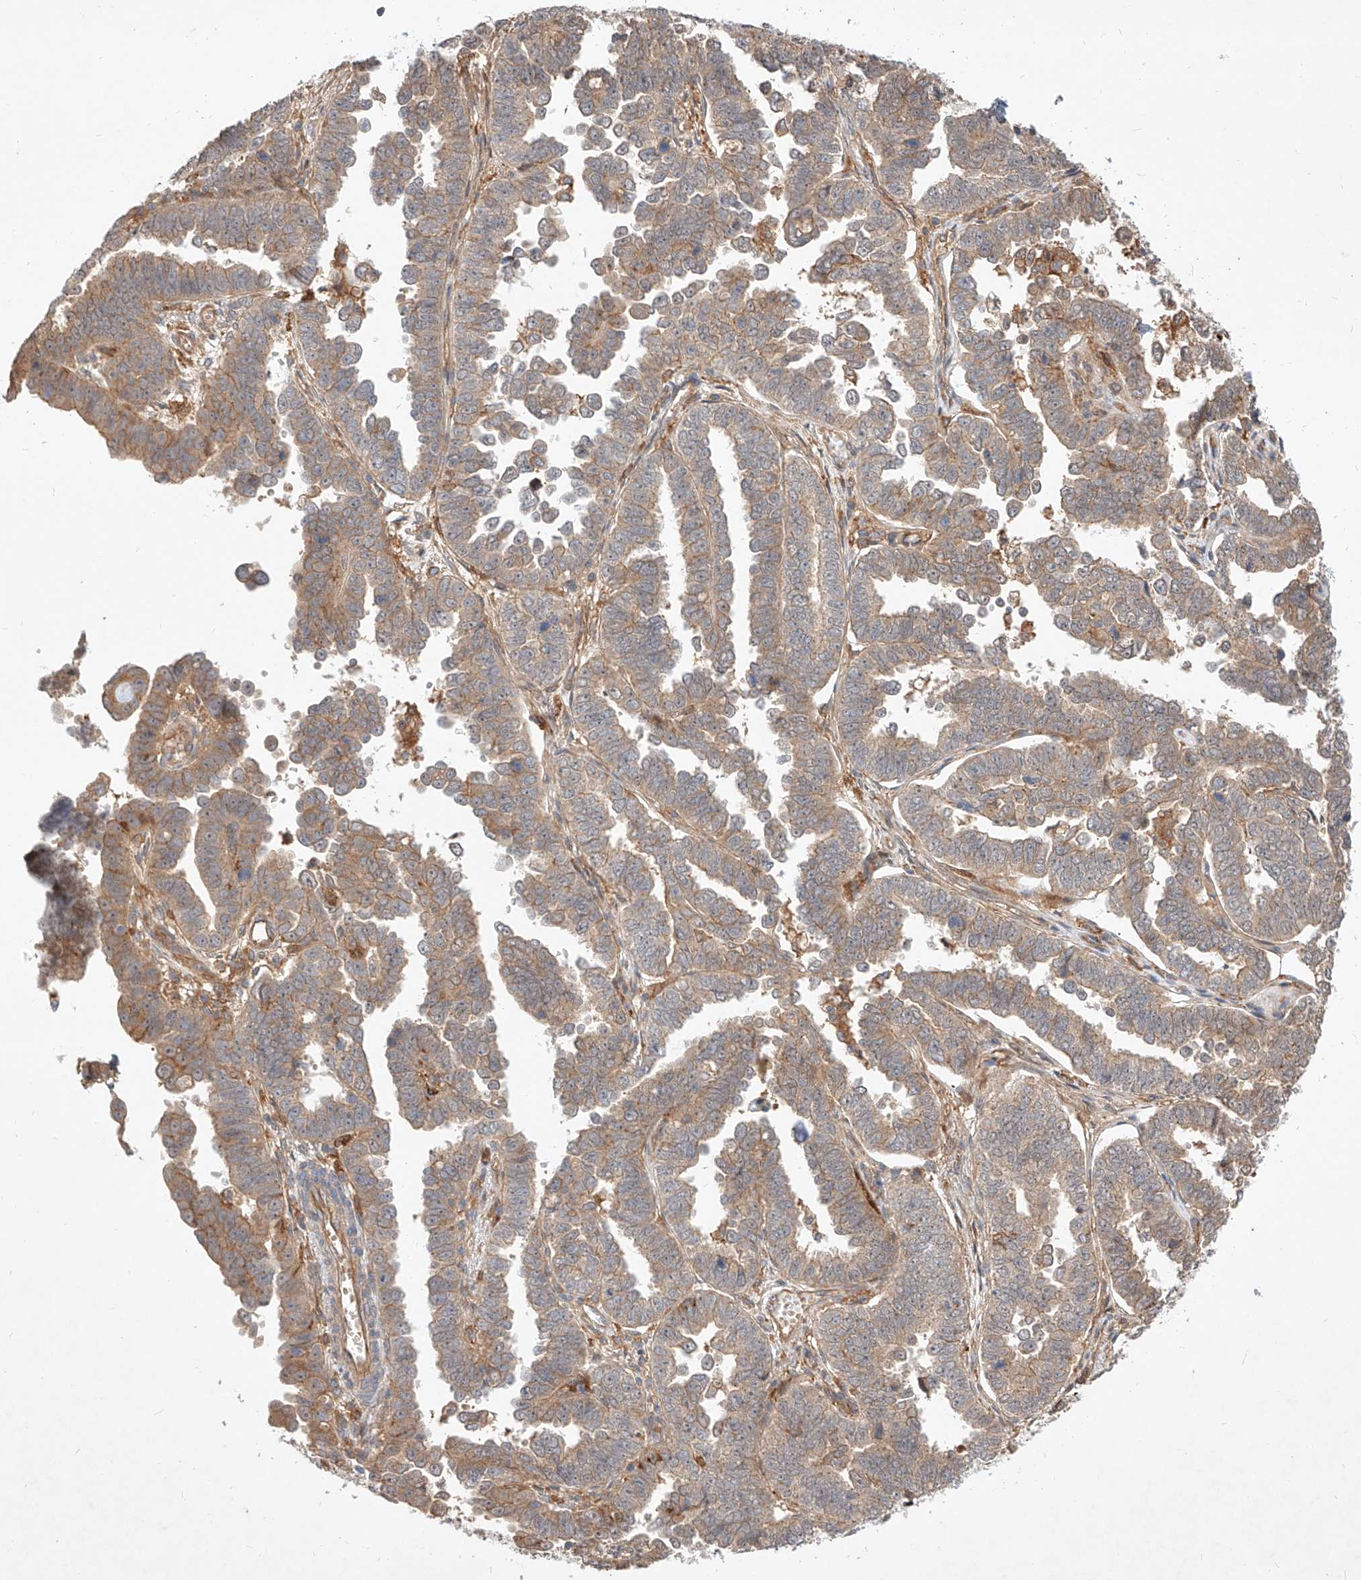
{"staining": {"intensity": "weak", "quantity": ">75%", "location": "cytoplasmic/membranous"}, "tissue": "endometrial cancer", "cell_type": "Tumor cells", "image_type": "cancer", "snomed": [{"axis": "morphology", "description": "Adenocarcinoma, NOS"}, {"axis": "topography", "description": "Endometrium"}], "caption": "Endometrial cancer (adenocarcinoma) stained with DAB (3,3'-diaminobenzidine) IHC reveals low levels of weak cytoplasmic/membranous staining in about >75% of tumor cells. (Brightfield microscopy of DAB IHC at high magnification).", "gene": "NFAM1", "patient": {"sex": "female", "age": 75}}